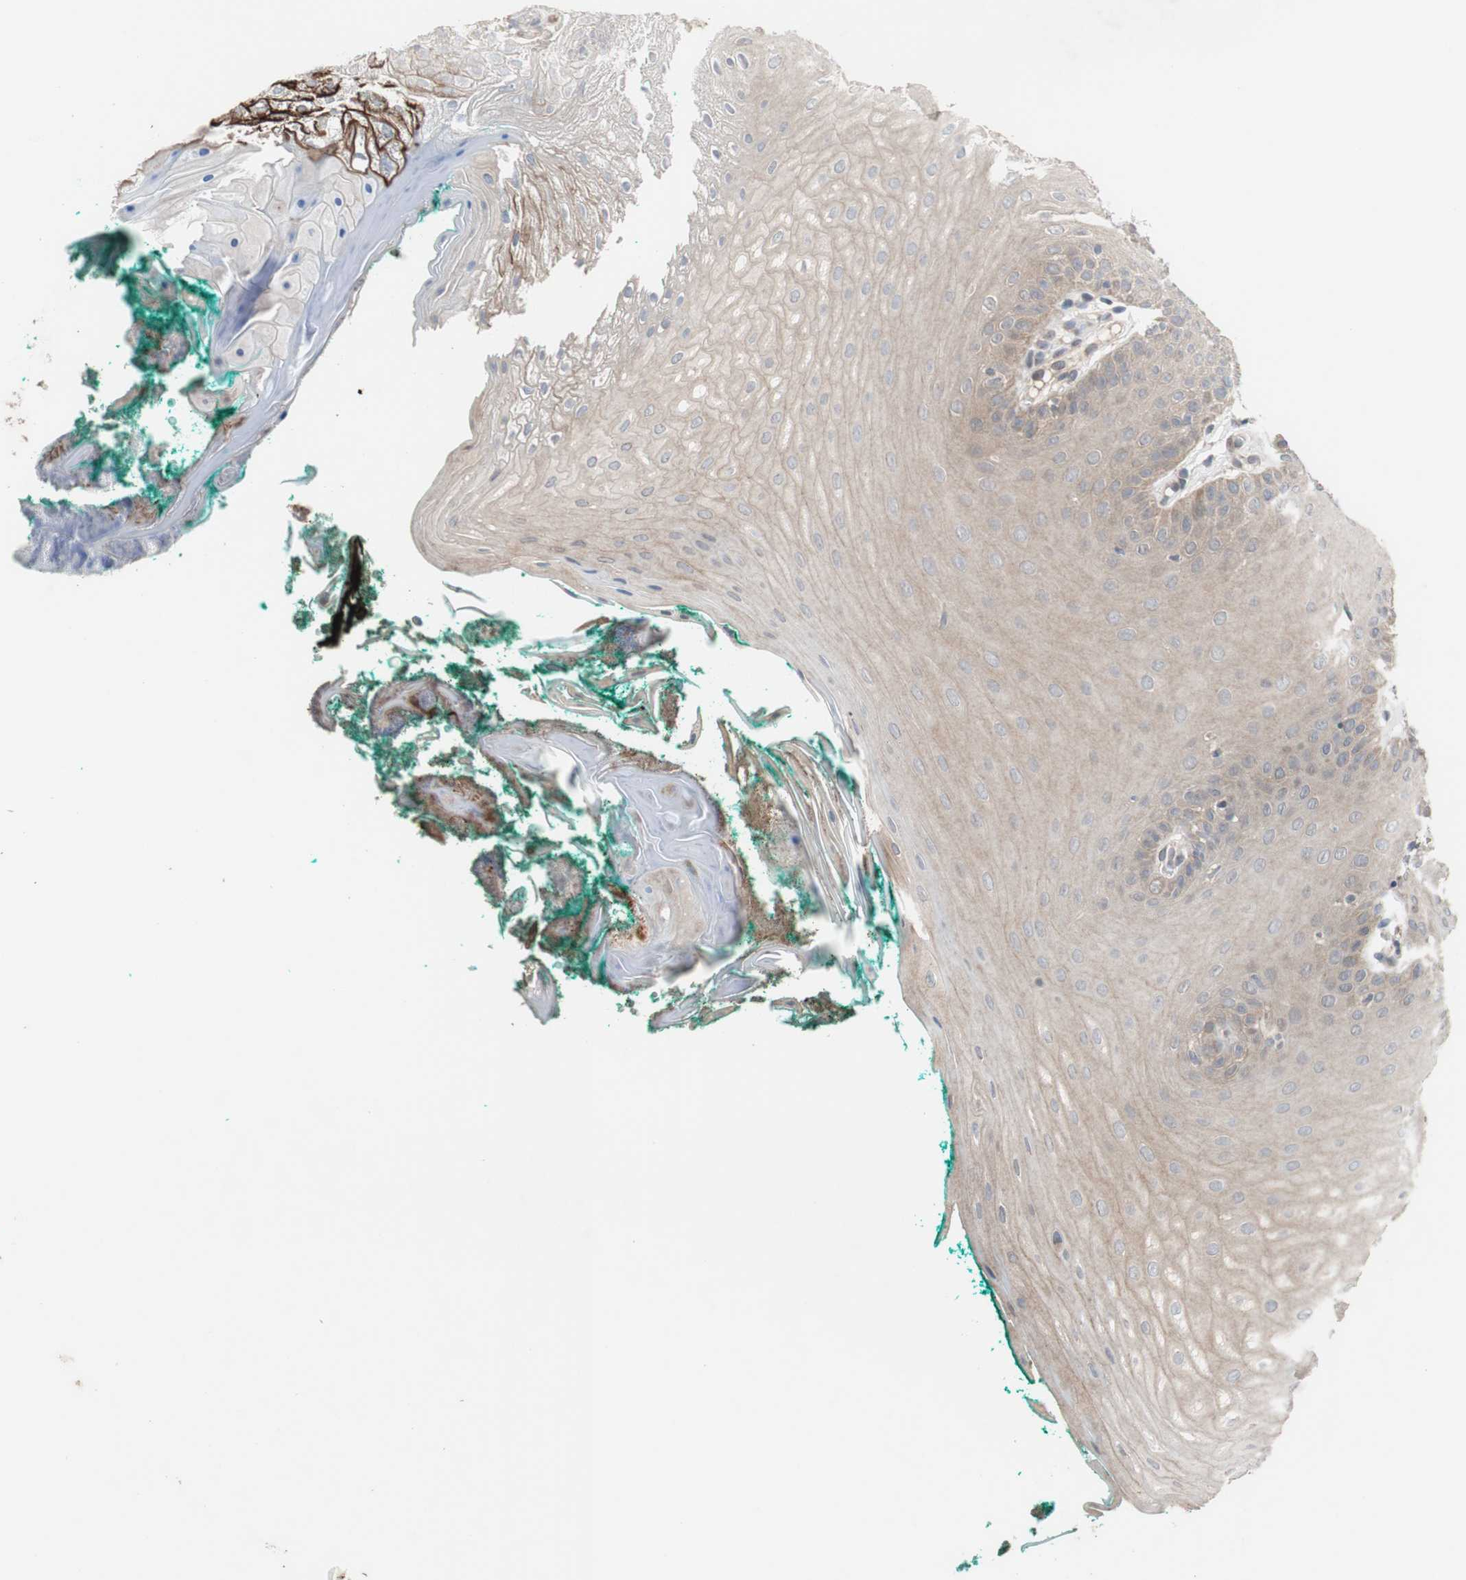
{"staining": {"intensity": "moderate", "quantity": ">75%", "location": "cytoplasmic/membranous"}, "tissue": "oral mucosa", "cell_type": "Squamous epithelial cells", "image_type": "normal", "snomed": [{"axis": "morphology", "description": "Normal tissue, NOS"}, {"axis": "topography", "description": "Skeletal muscle"}, {"axis": "topography", "description": "Oral tissue"}], "caption": "An image of human oral mucosa stained for a protein displays moderate cytoplasmic/membranous brown staining in squamous epithelial cells. (DAB (3,3'-diaminobenzidine) IHC, brown staining for protein, blue staining for nuclei).", "gene": "OAZ1", "patient": {"sex": "male", "age": 58}}